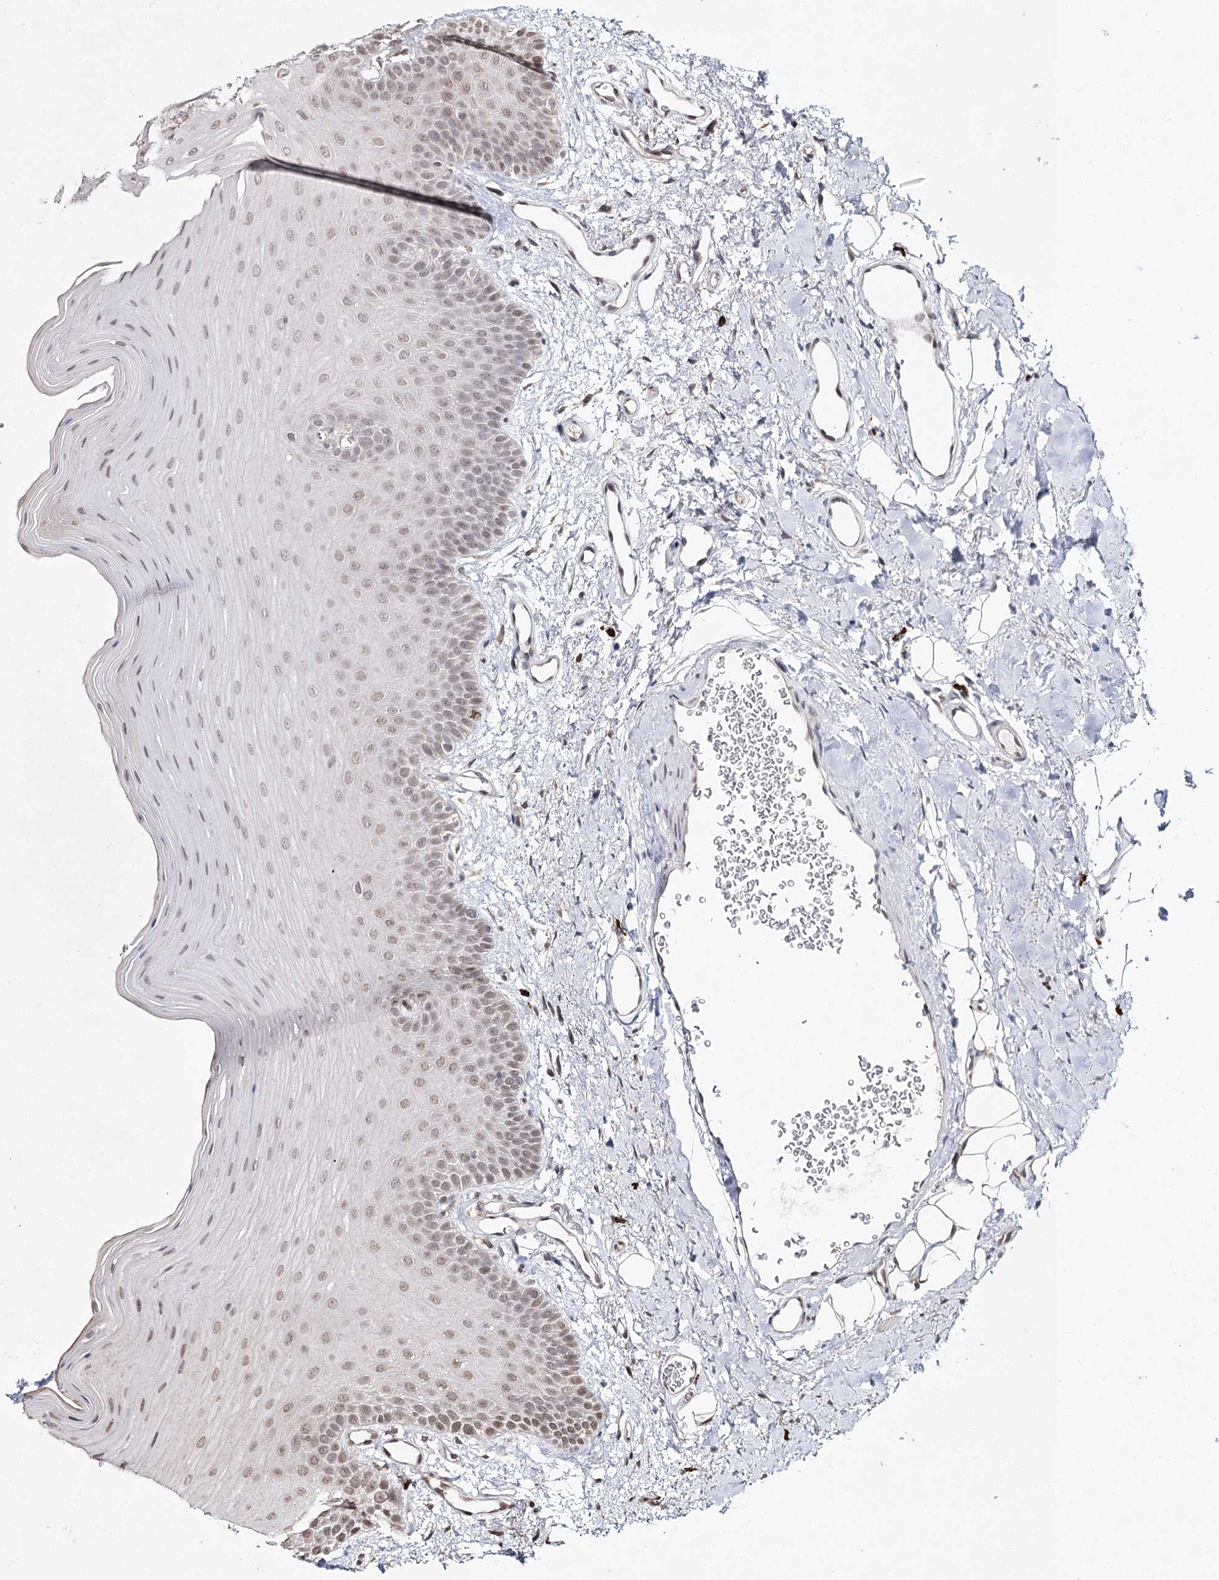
{"staining": {"intensity": "weak", "quantity": "25%-75%", "location": "nuclear"}, "tissue": "oral mucosa", "cell_type": "Squamous epithelial cells", "image_type": "normal", "snomed": [{"axis": "morphology", "description": "Normal tissue, NOS"}, {"axis": "topography", "description": "Oral tissue"}], "caption": "This is an image of immunohistochemistry (IHC) staining of normal oral mucosa, which shows weak staining in the nuclear of squamous epithelial cells.", "gene": "TRNT1", "patient": {"sex": "male", "age": 68}}